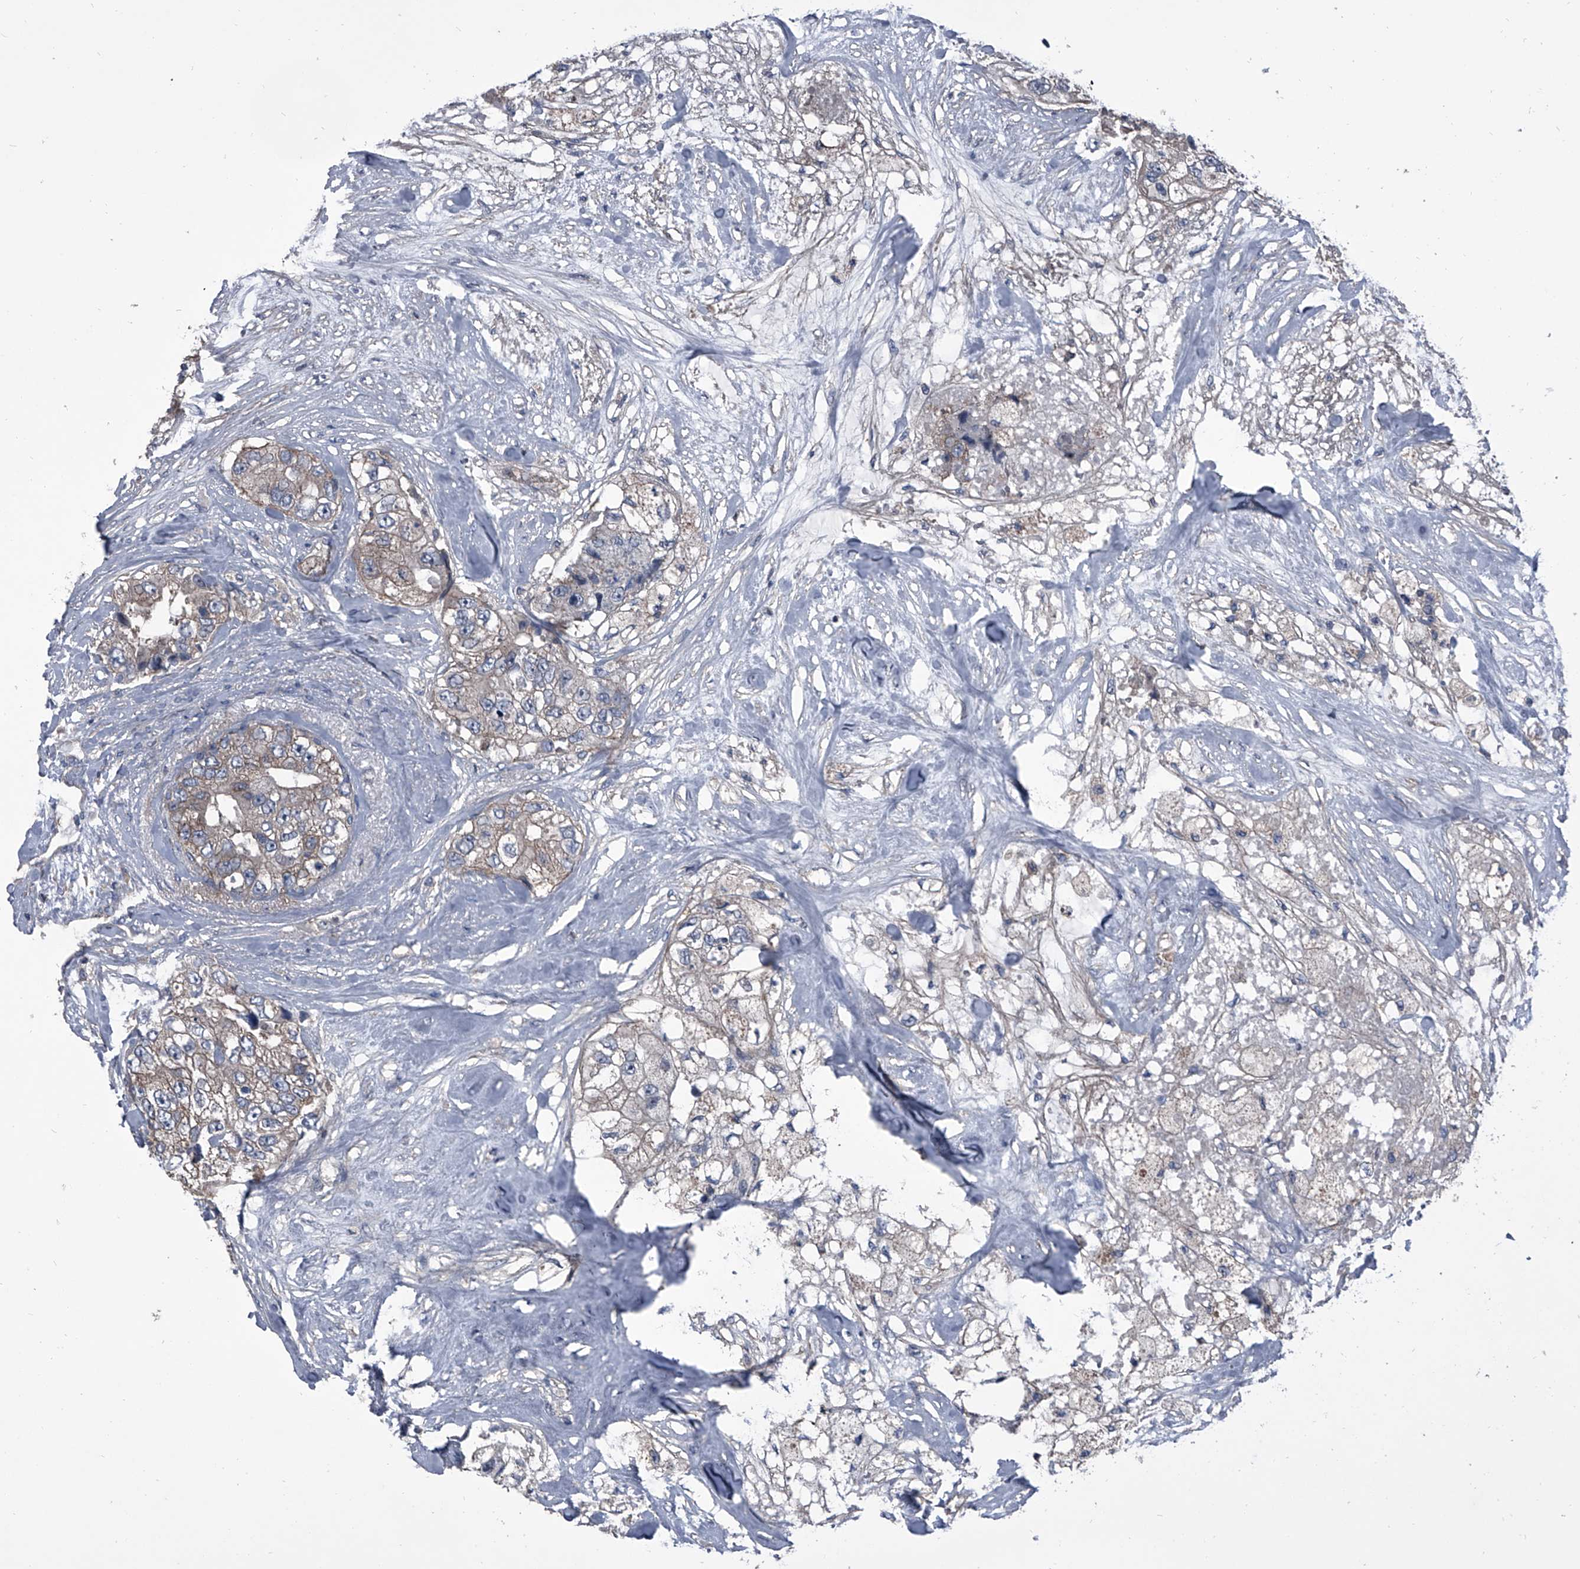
{"staining": {"intensity": "weak", "quantity": "25%-75%", "location": "cytoplasmic/membranous"}, "tissue": "breast cancer", "cell_type": "Tumor cells", "image_type": "cancer", "snomed": [{"axis": "morphology", "description": "Duct carcinoma"}, {"axis": "topography", "description": "Breast"}], "caption": "High-power microscopy captured an immunohistochemistry image of breast infiltrating ductal carcinoma, revealing weak cytoplasmic/membranous positivity in approximately 25%-75% of tumor cells. (Stains: DAB in brown, nuclei in blue, Microscopy: brightfield microscopy at high magnification).", "gene": "PIP5K1A", "patient": {"sex": "female", "age": 62}}